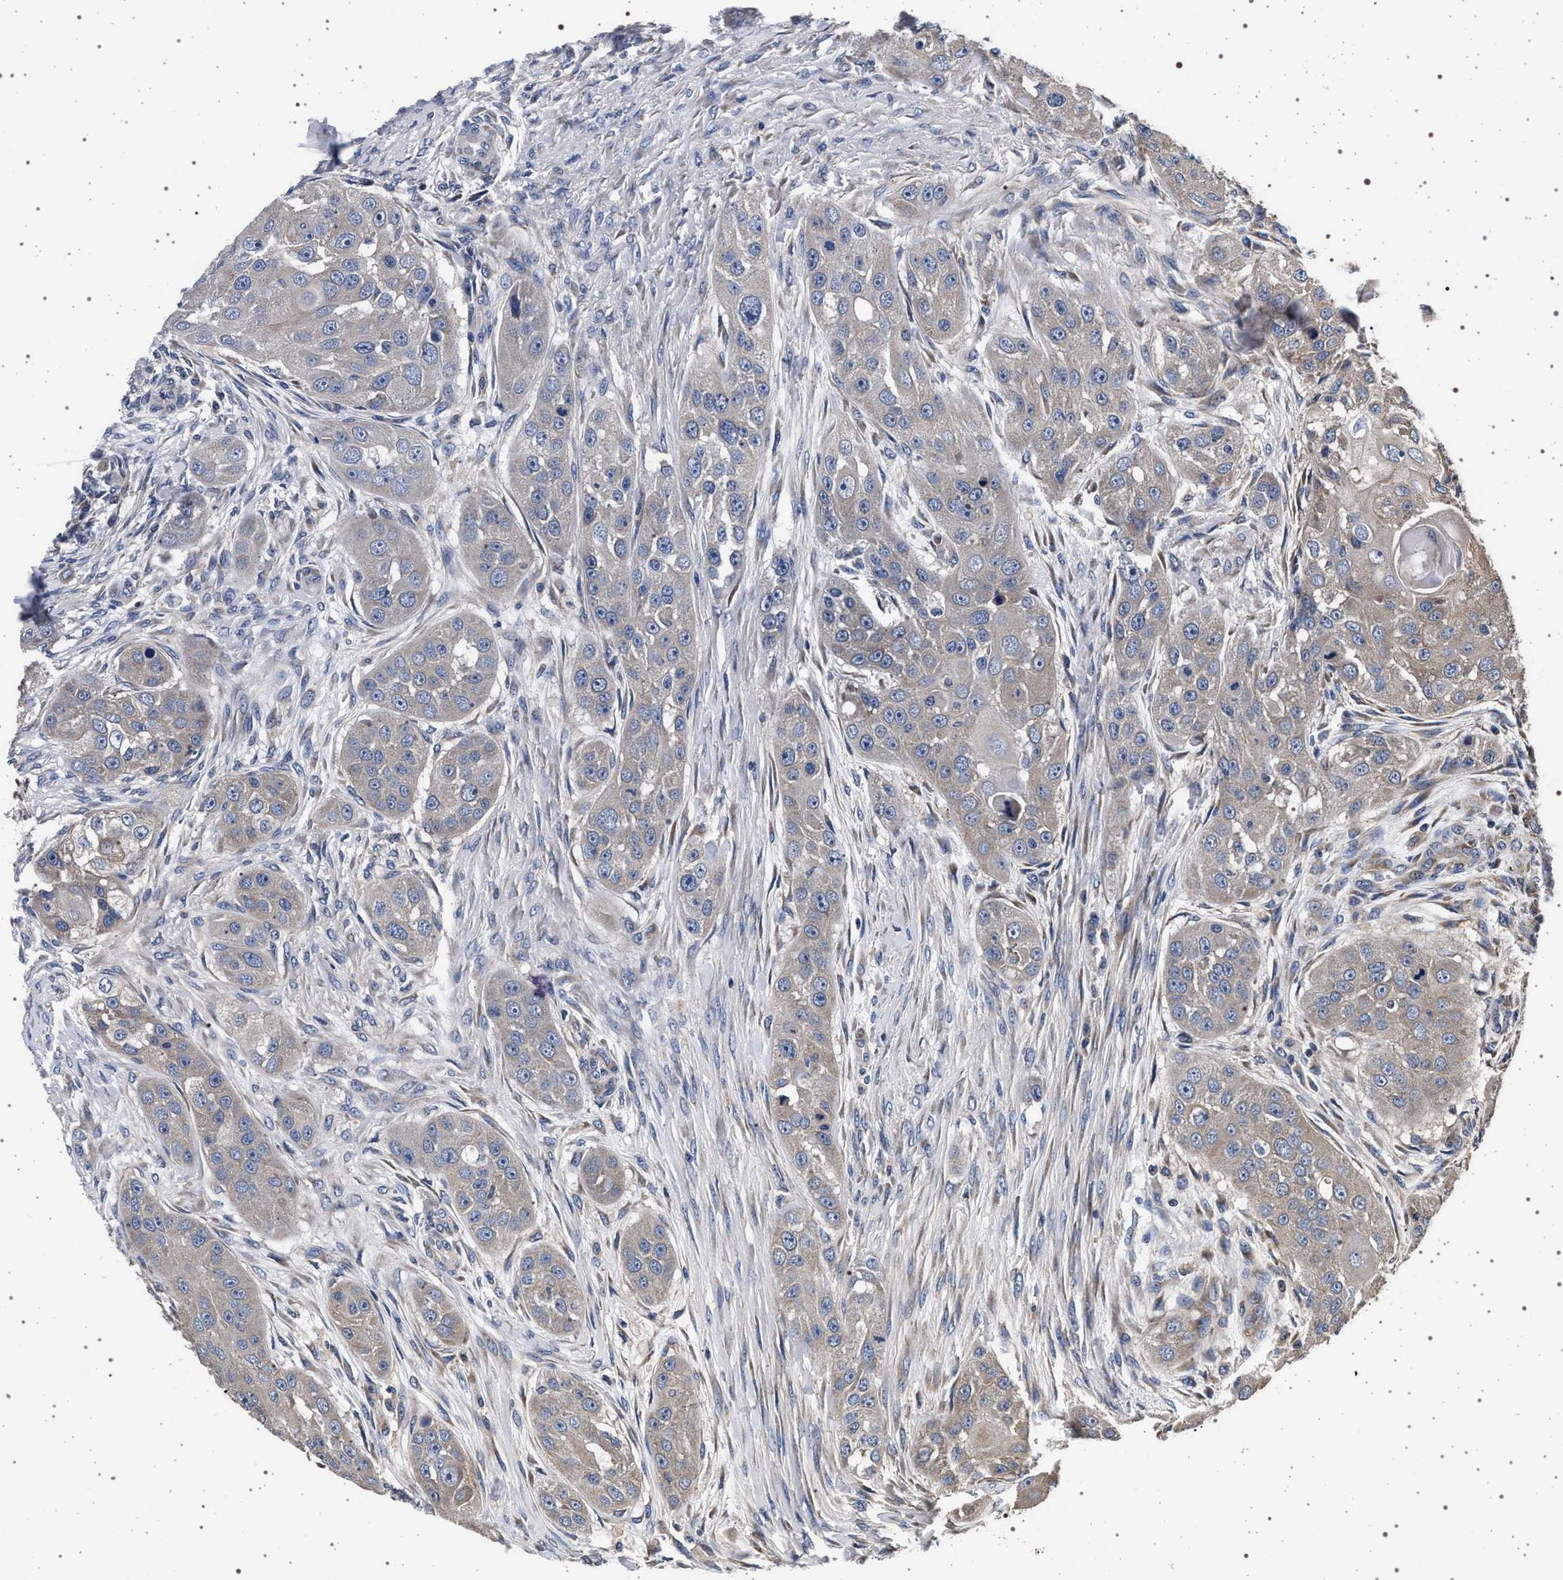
{"staining": {"intensity": "negative", "quantity": "none", "location": "none"}, "tissue": "head and neck cancer", "cell_type": "Tumor cells", "image_type": "cancer", "snomed": [{"axis": "morphology", "description": "Normal tissue, NOS"}, {"axis": "morphology", "description": "Squamous cell carcinoma, NOS"}, {"axis": "topography", "description": "Skeletal muscle"}, {"axis": "topography", "description": "Head-Neck"}], "caption": "High power microscopy histopathology image of an IHC micrograph of head and neck cancer (squamous cell carcinoma), revealing no significant expression in tumor cells.", "gene": "MAP3K2", "patient": {"sex": "male", "age": 51}}